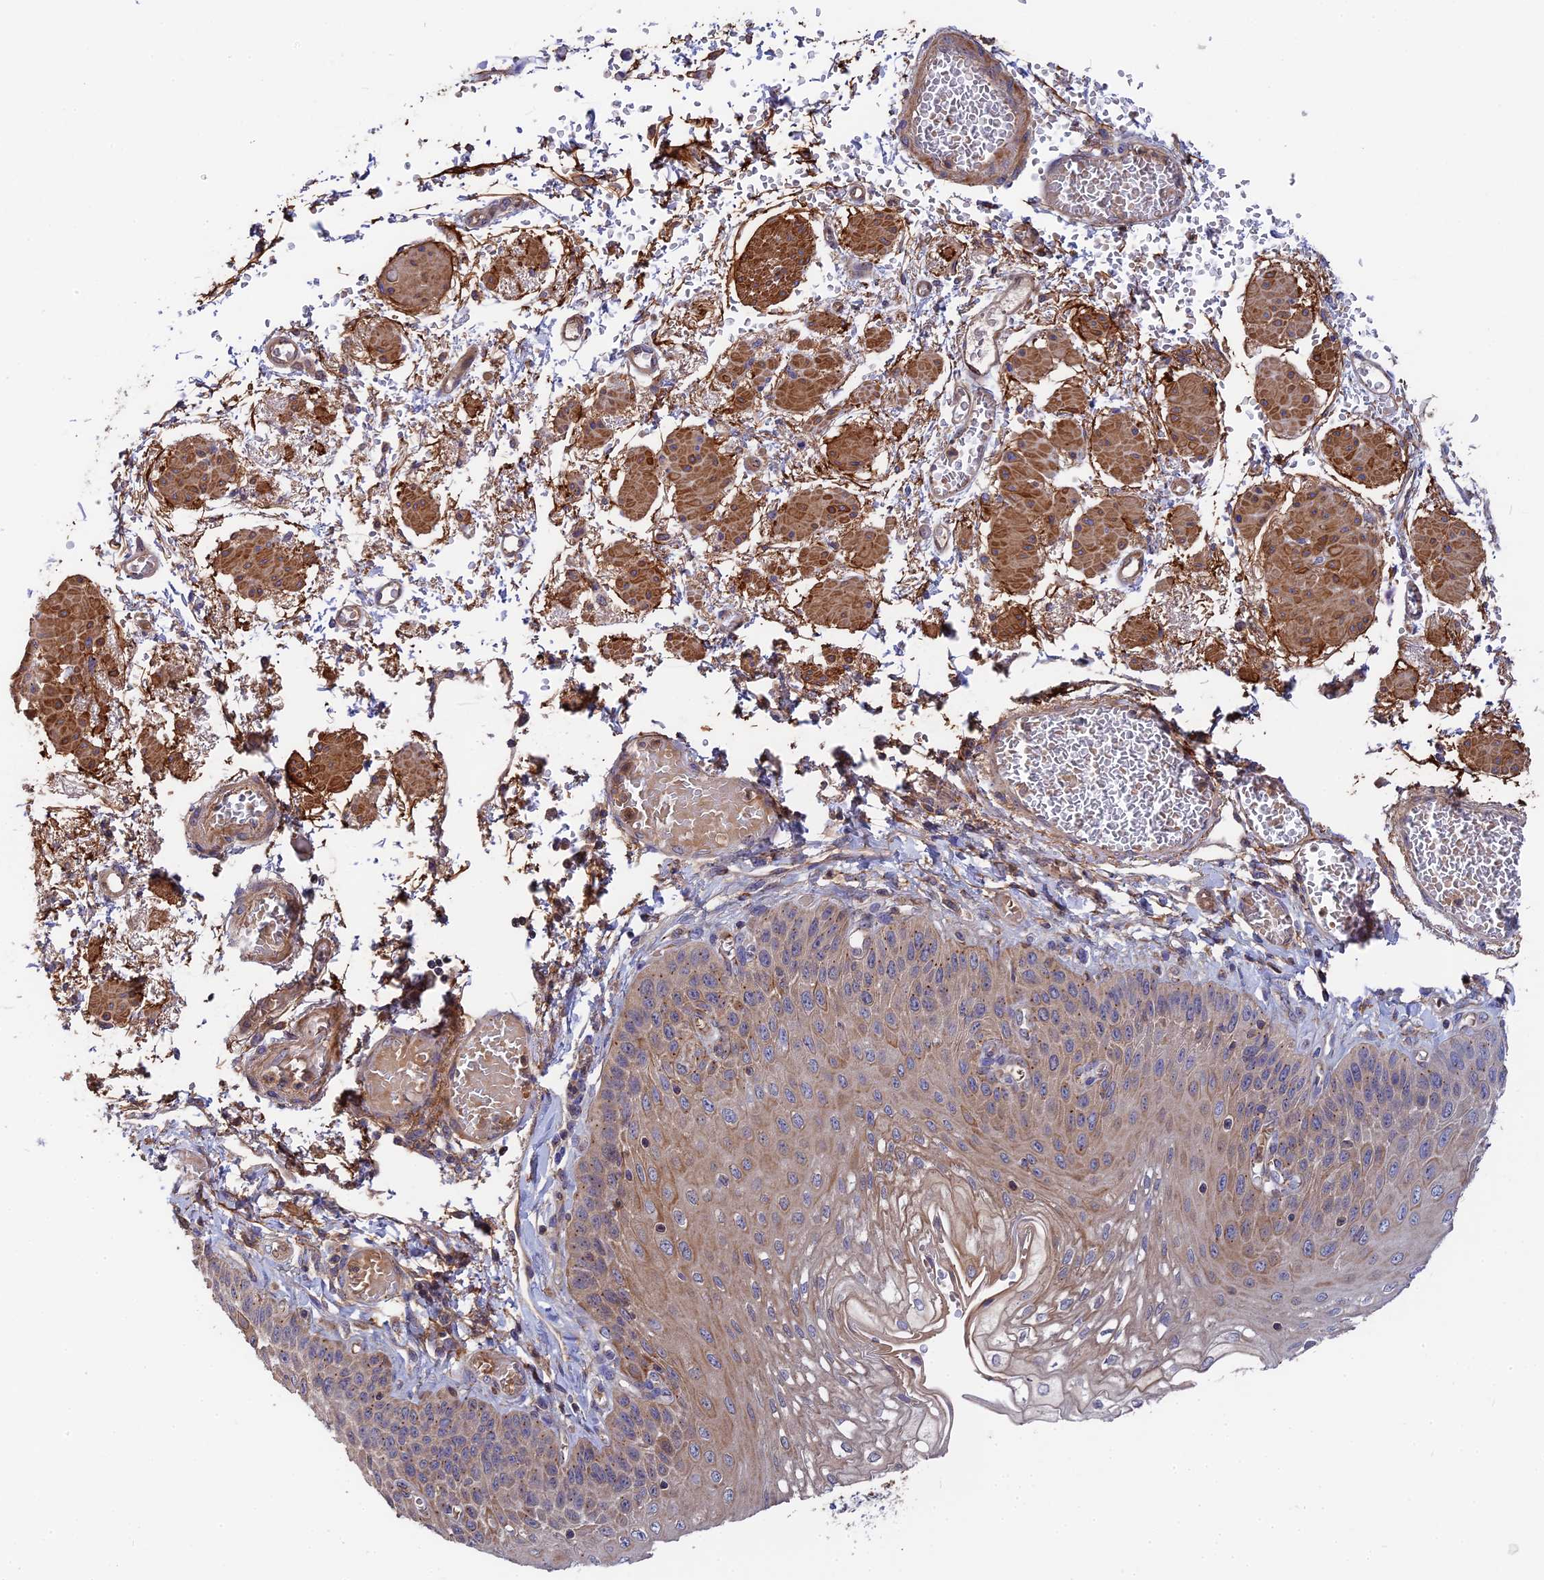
{"staining": {"intensity": "moderate", "quantity": "25%-75%", "location": "cytoplasmic/membranous"}, "tissue": "esophagus", "cell_type": "Squamous epithelial cells", "image_type": "normal", "snomed": [{"axis": "morphology", "description": "Normal tissue, NOS"}, {"axis": "topography", "description": "Esophagus"}], "caption": "IHC staining of benign esophagus, which reveals medium levels of moderate cytoplasmic/membranous staining in about 25%-75% of squamous epithelial cells indicating moderate cytoplasmic/membranous protein expression. The staining was performed using DAB (brown) for protein detection and nuclei were counterstained in hematoxylin (blue).", "gene": "RPIA", "patient": {"sex": "male", "age": 81}}